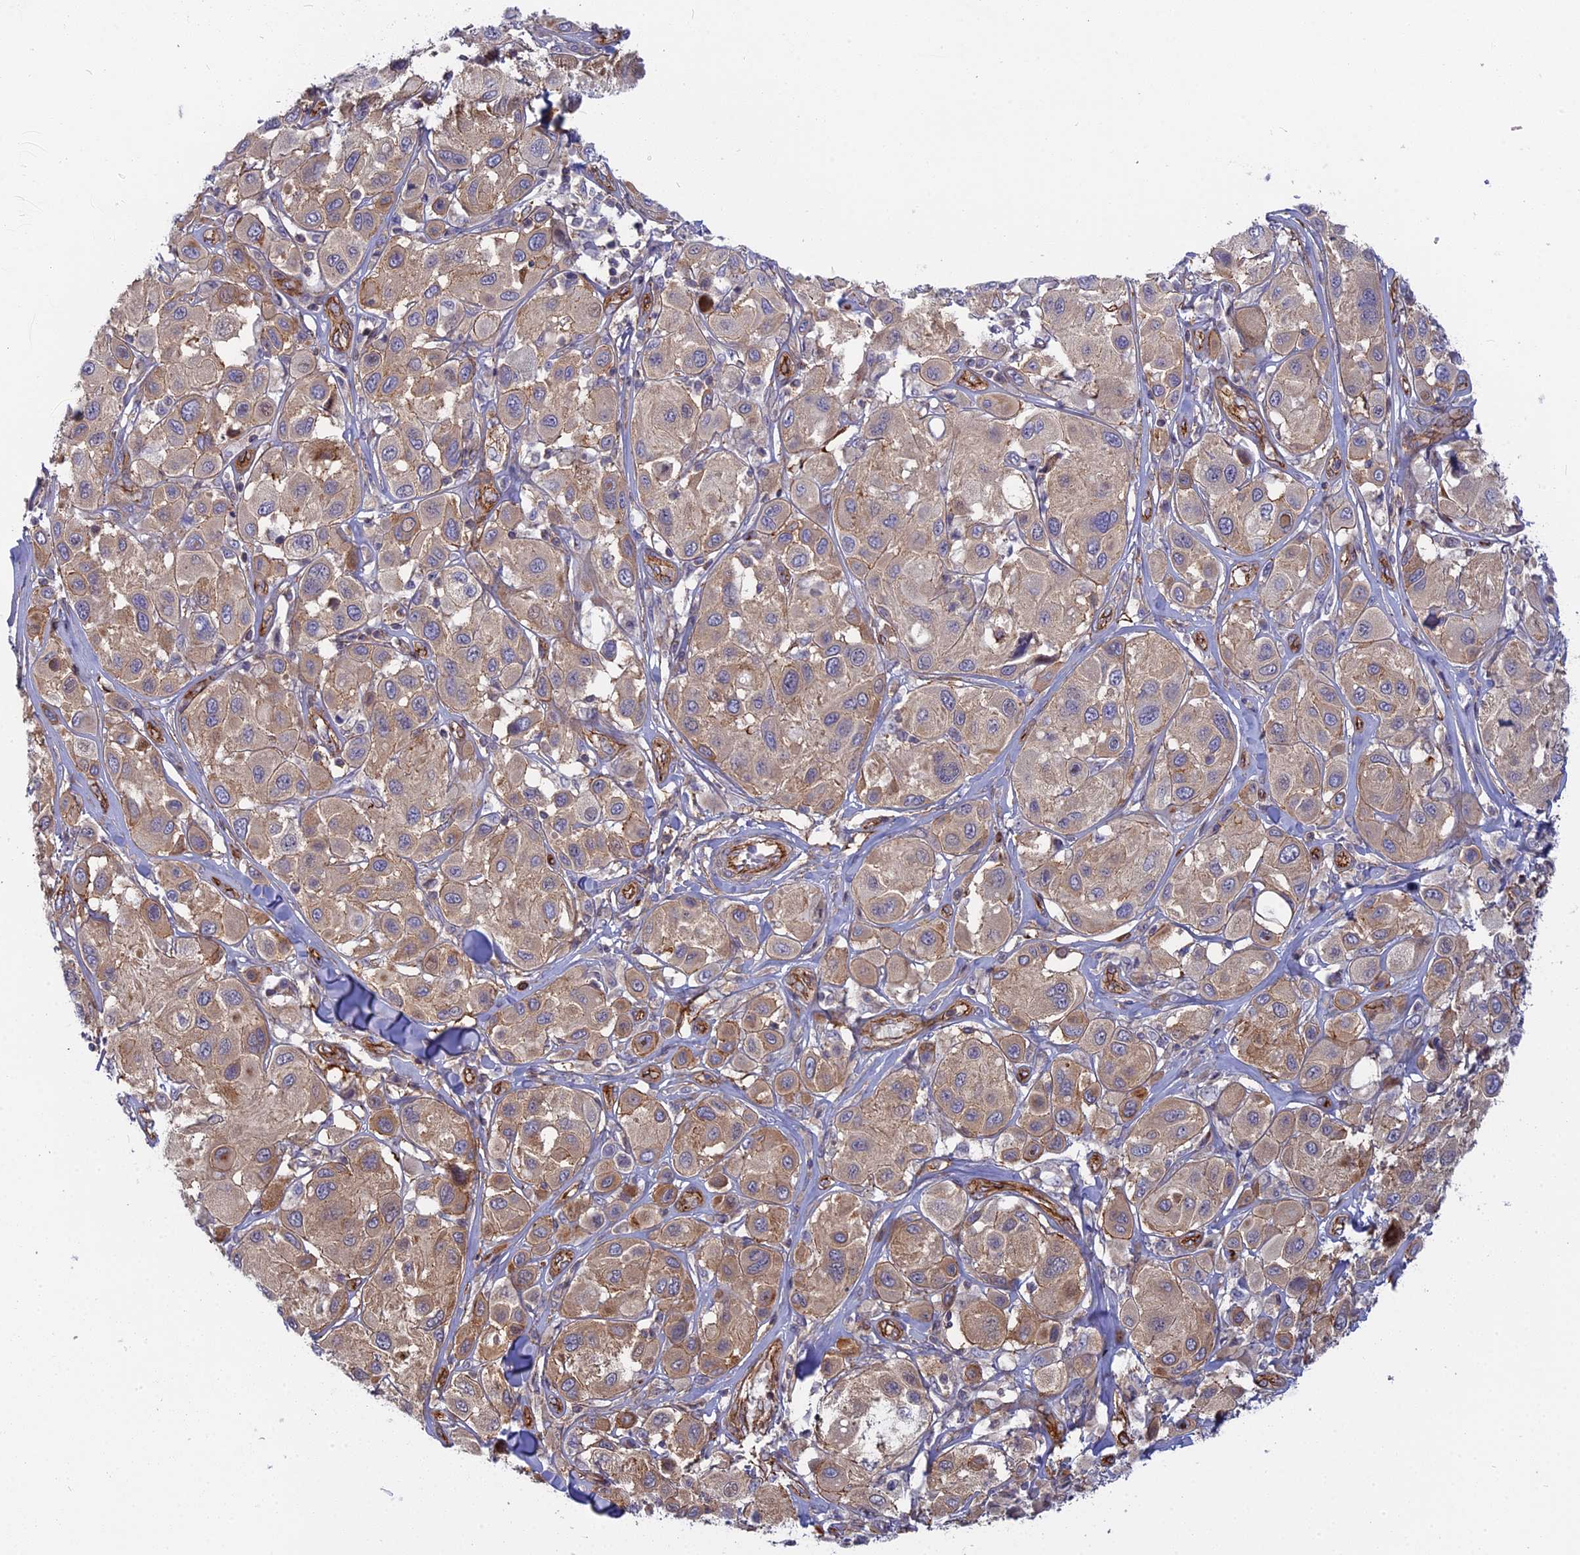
{"staining": {"intensity": "moderate", "quantity": ">75%", "location": "cytoplasmic/membranous"}, "tissue": "melanoma", "cell_type": "Tumor cells", "image_type": "cancer", "snomed": [{"axis": "morphology", "description": "Malignant melanoma, Metastatic site"}, {"axis": "topography", "description": "Skin"}], "caption": "Moderate cytoplasmic/membranous expression for a protein is seen in approximately >75% of tumor cells of malignant melanoma (metastatic site) using immunohistochemistry (IHC).", "gene": "CNBD2", "patient": {"sex": "male", "age": 41}}